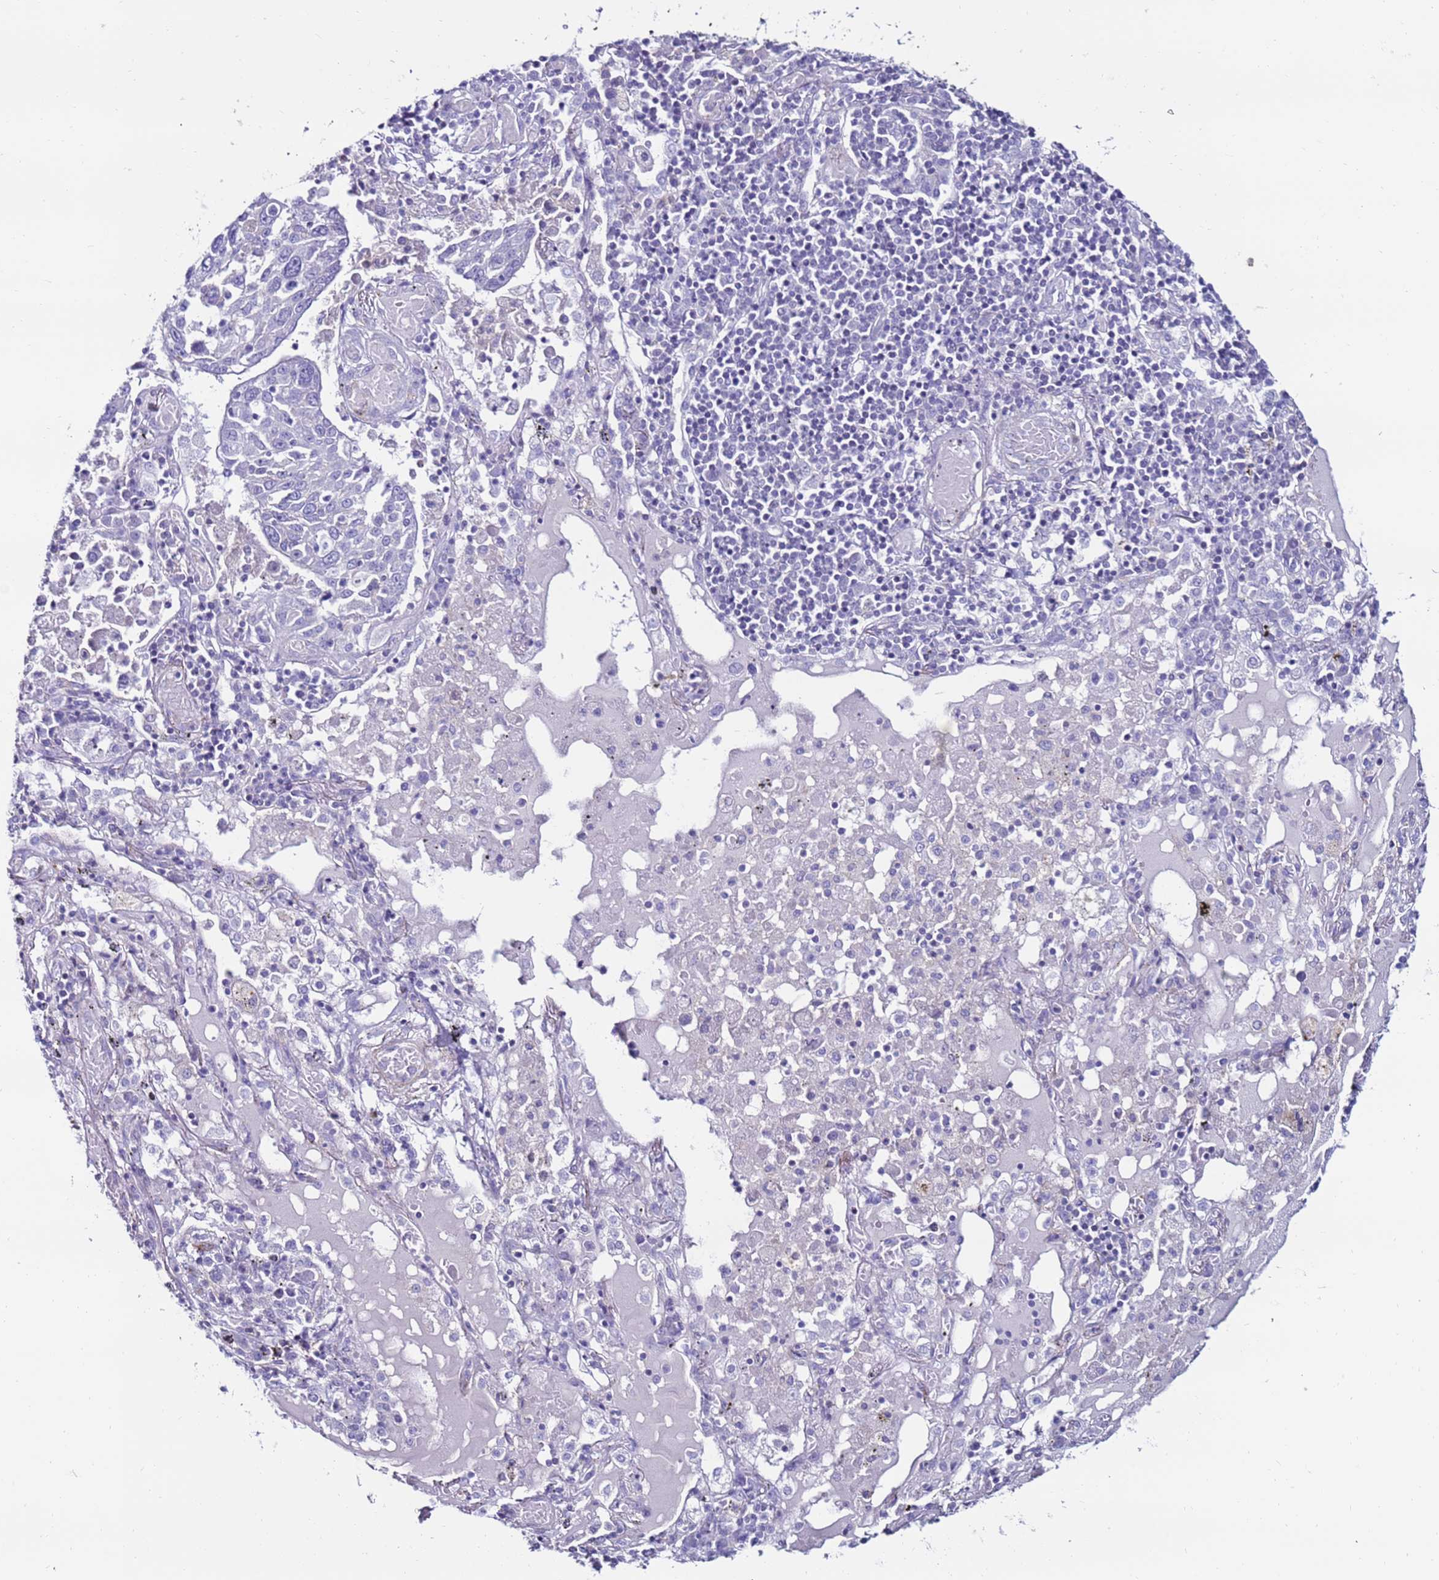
{"staining": {"intensity": "negative", "quantity": "none", "location": "none"}, "tissue": "lung cancer", "cell_type": "Tumor cells", "image_type": "cancer", "snomed": [{"axis": "morphology", "description": "Squamous cell carcinoma, NOS"}, {"axis": "topography", "description": "Lung"}], "caption": "A high-resolution image shows IHC staining of lung cancer (squamous cell carcinoma), which displays no significant expression in tumor cells. (Immunohistochemistry, brightfield microscopy, high magnification).", "gene": "CLEC4M", "patient": {"sex": "male", "age": 65}}